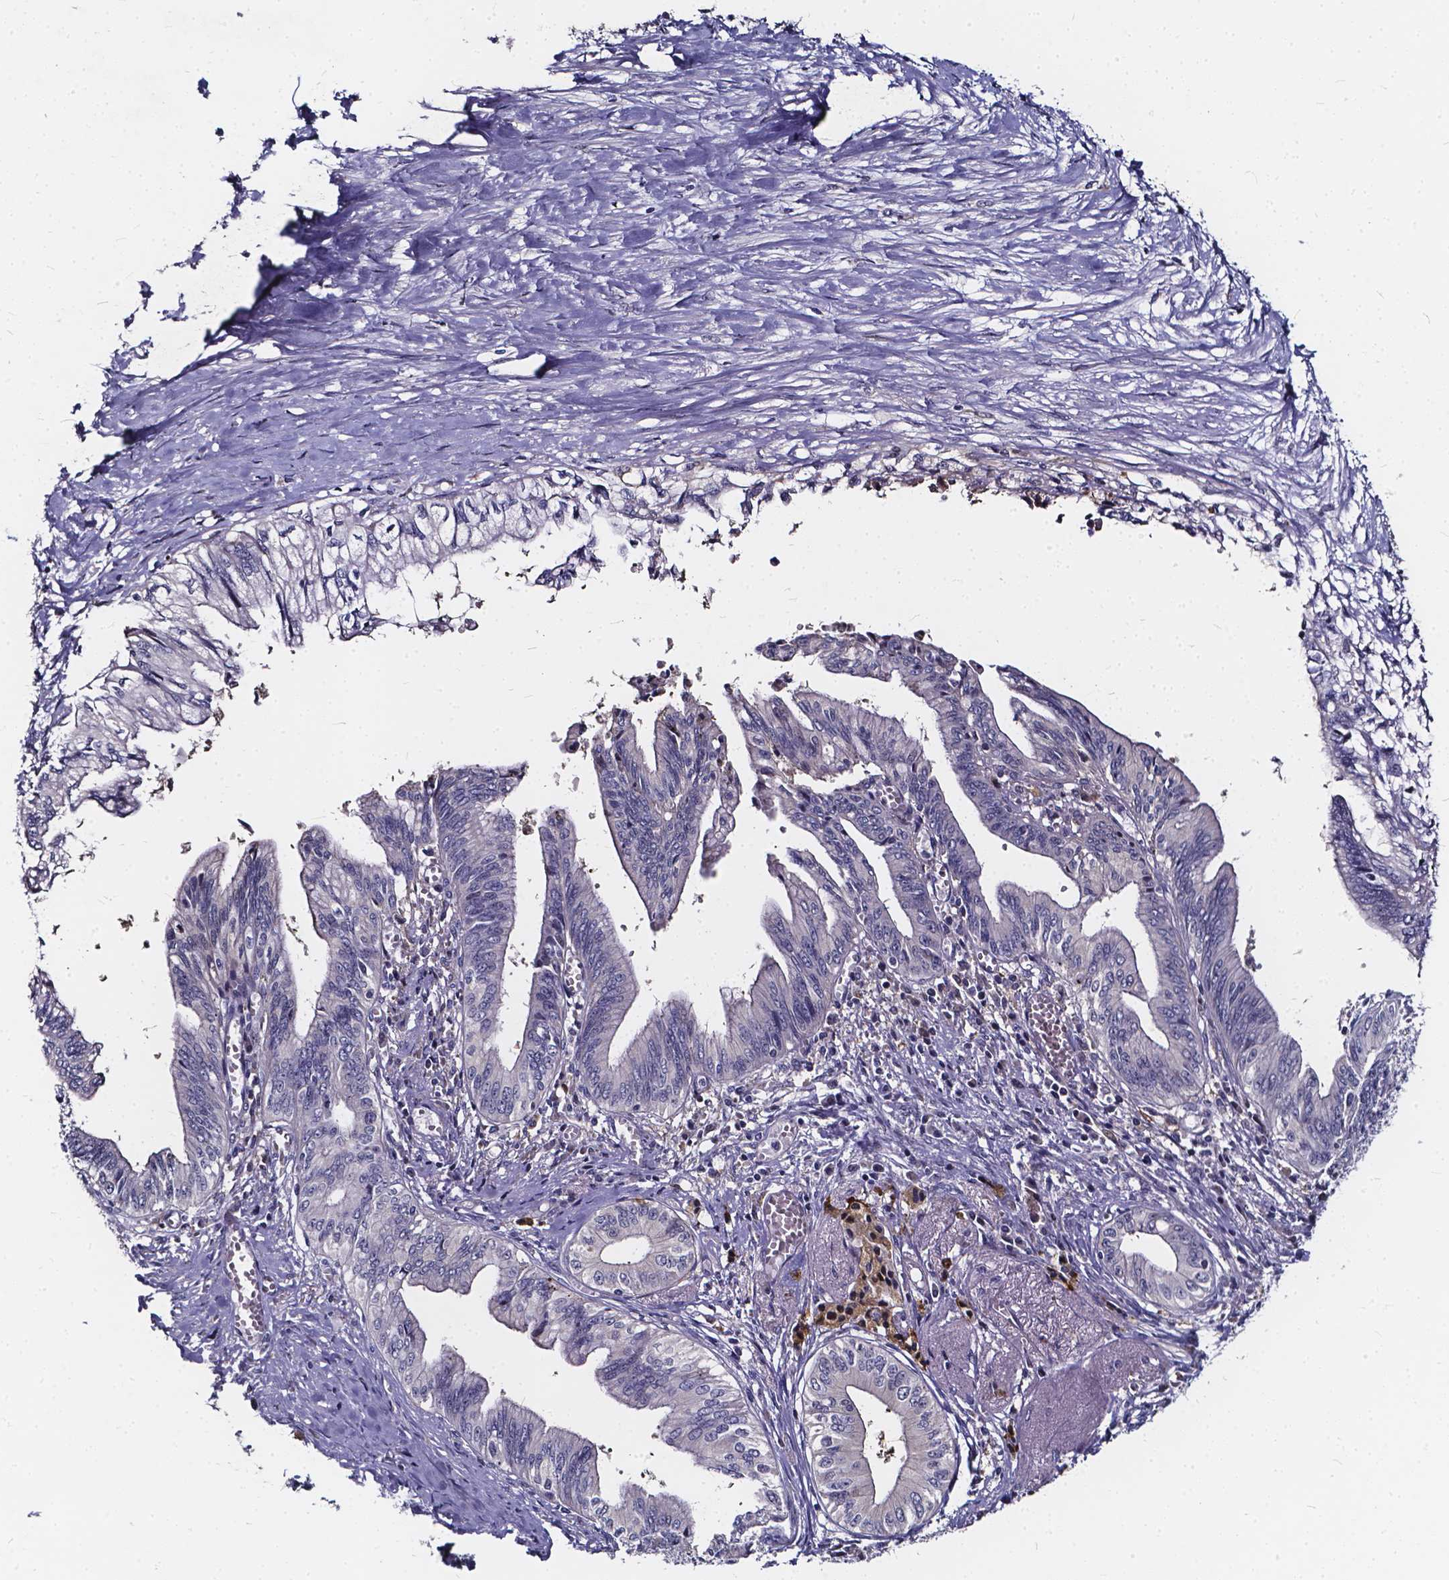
{"staining": {"intensity": "negative", "quantity": "none", "location": "none"}, "tissue": "pancreatic cancer", "cell_type": "Tumor cells", "image_type": "cancer", "snomed": [{"axis": "morphology", "description": "Adenocarcinoma, NOS"}, {"axis": "topography", "description": "Pancreas"}], "caption": "Immunohistochemical staining of human adenocarcinoma (pancreatic) reveals no significant expression in tumor cells.", "gene": "SOWAHA", "patient": {"sex": "female", "age": 61}}